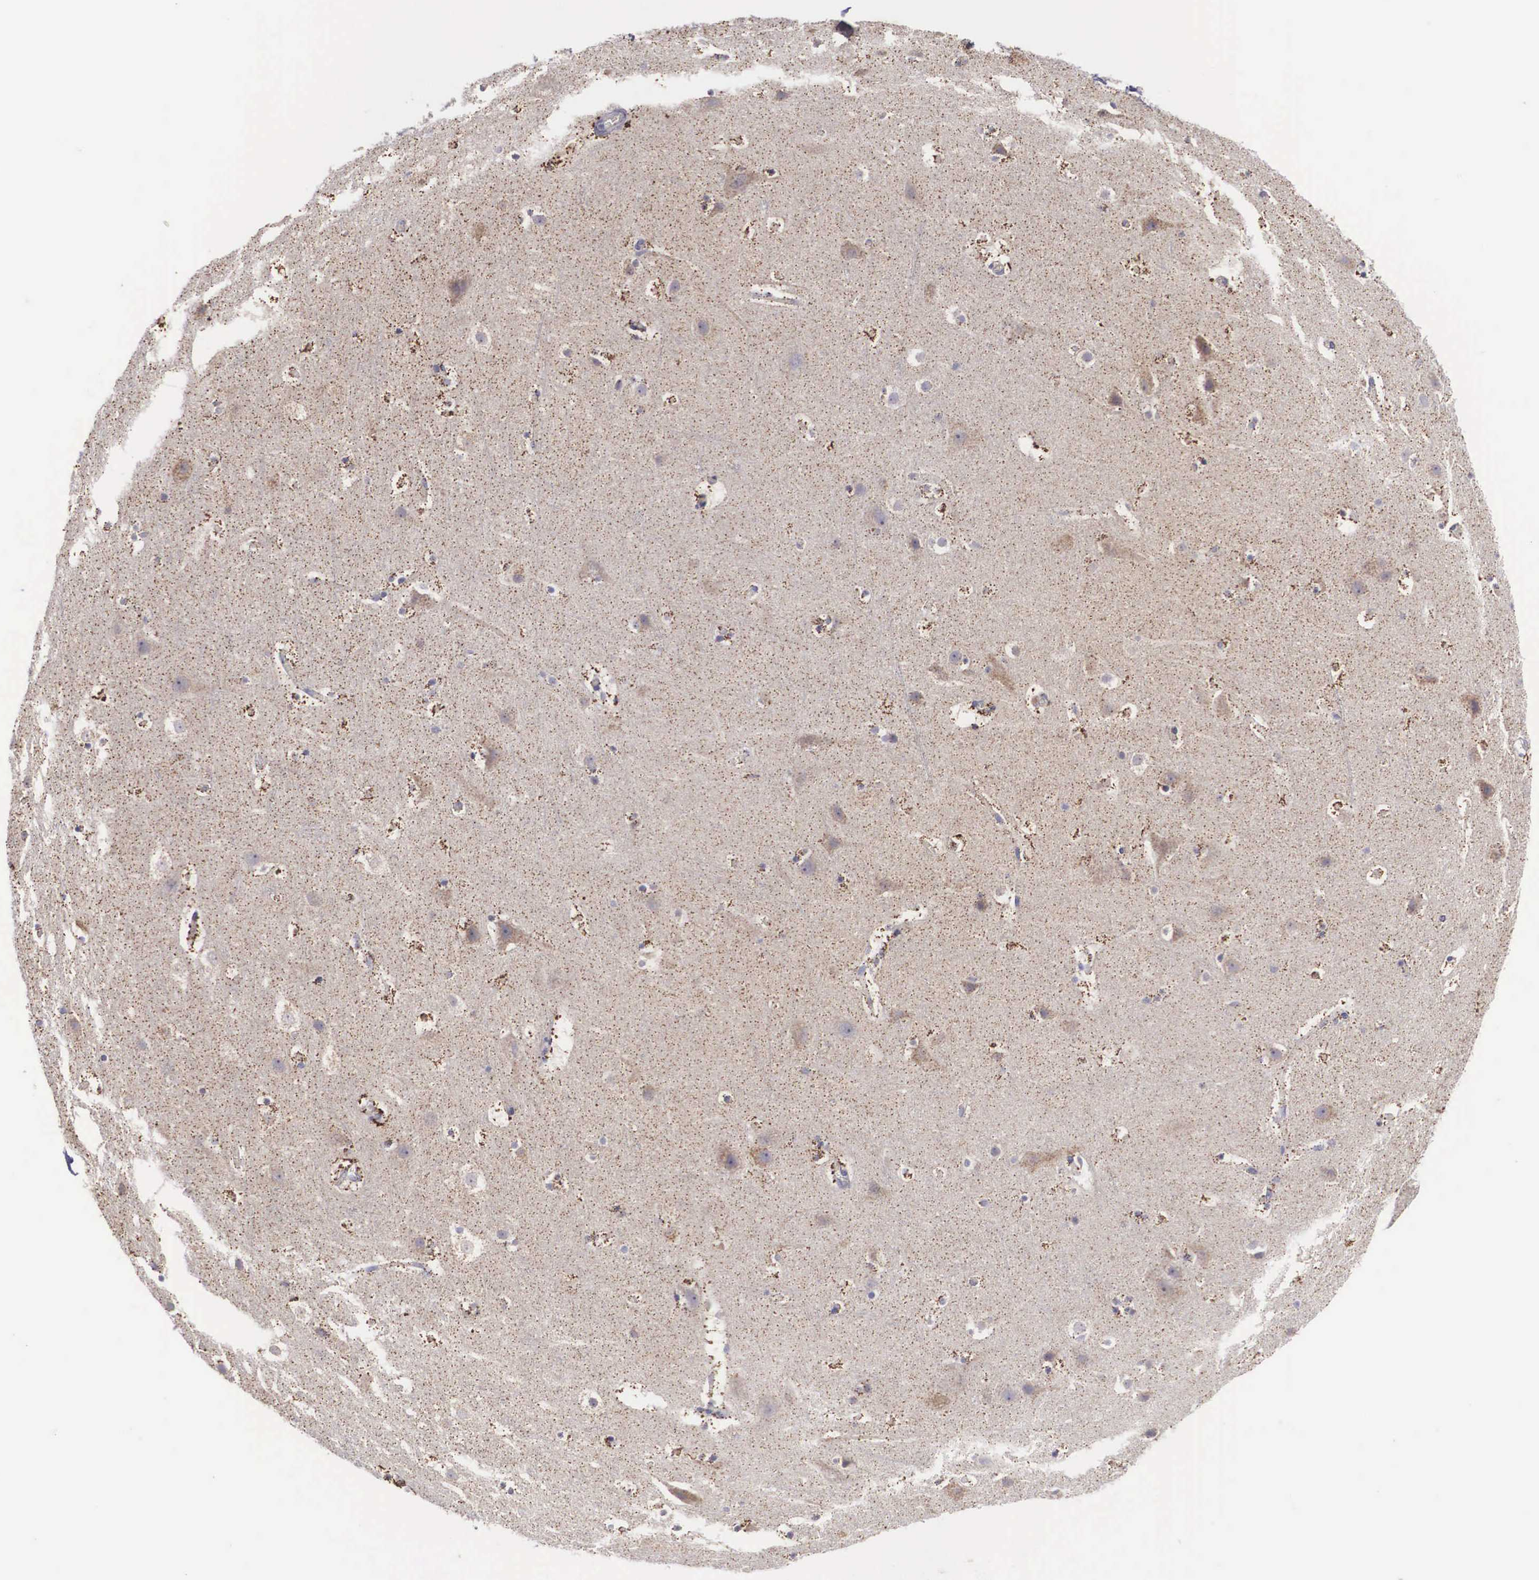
{"staining": {"intensity": "negative", "quantity": "none", "location": "none"}, "tissue": "cerebral cortex", "cell_type": "Endothelial cells", "image_type": "normal", "snomed": [{"axis": "morphology", "description": "Normal tissue, NOS"}, {"axis": "topography", "description": "Cerebral cortex"}], "caption": "Immunohistochemical staining of normal cerebral cortex demonstrates no significant expression in endothelial cells. Nuclei are stained in blue.", "gene": "NREP", "patient": {"sex": "male", "age": 45}}